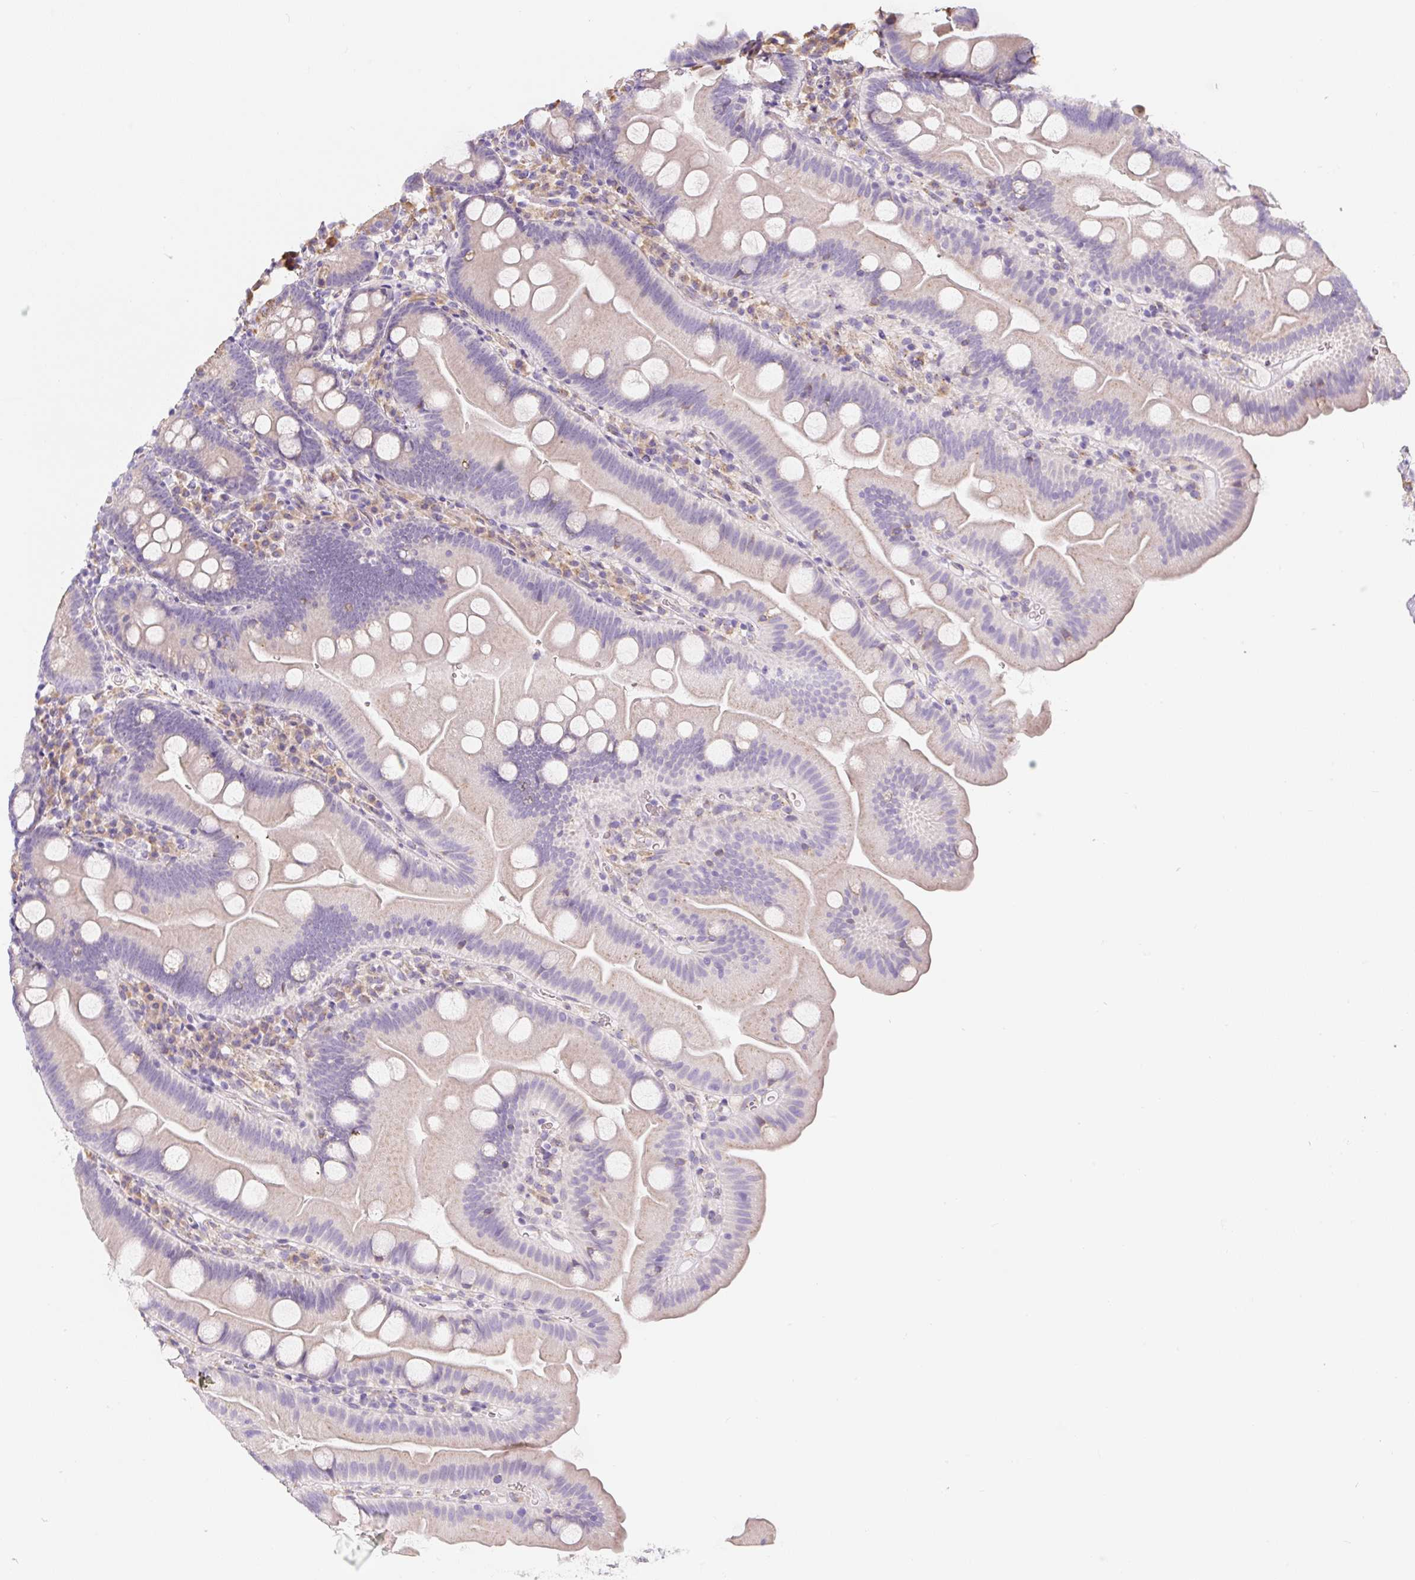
{"staining": {"intensity": "negative", "quantity": "none", "location": "none"}, "tissue": "small intestine", "cell_type": "Glandular cells", "image_type": "normal", "snomed": [{"axis": "morphology", "description": "Normal tissue, NOS"}, {"axis": "topography", "description": "Small intestine"}], "caption": "Small intestine stained for a protein using immunohistochemistry (IHC) demonstrates no positivity glandular cells.", "gene": "PWWP3B", "patient": {"sex": "female", "age": 68}}